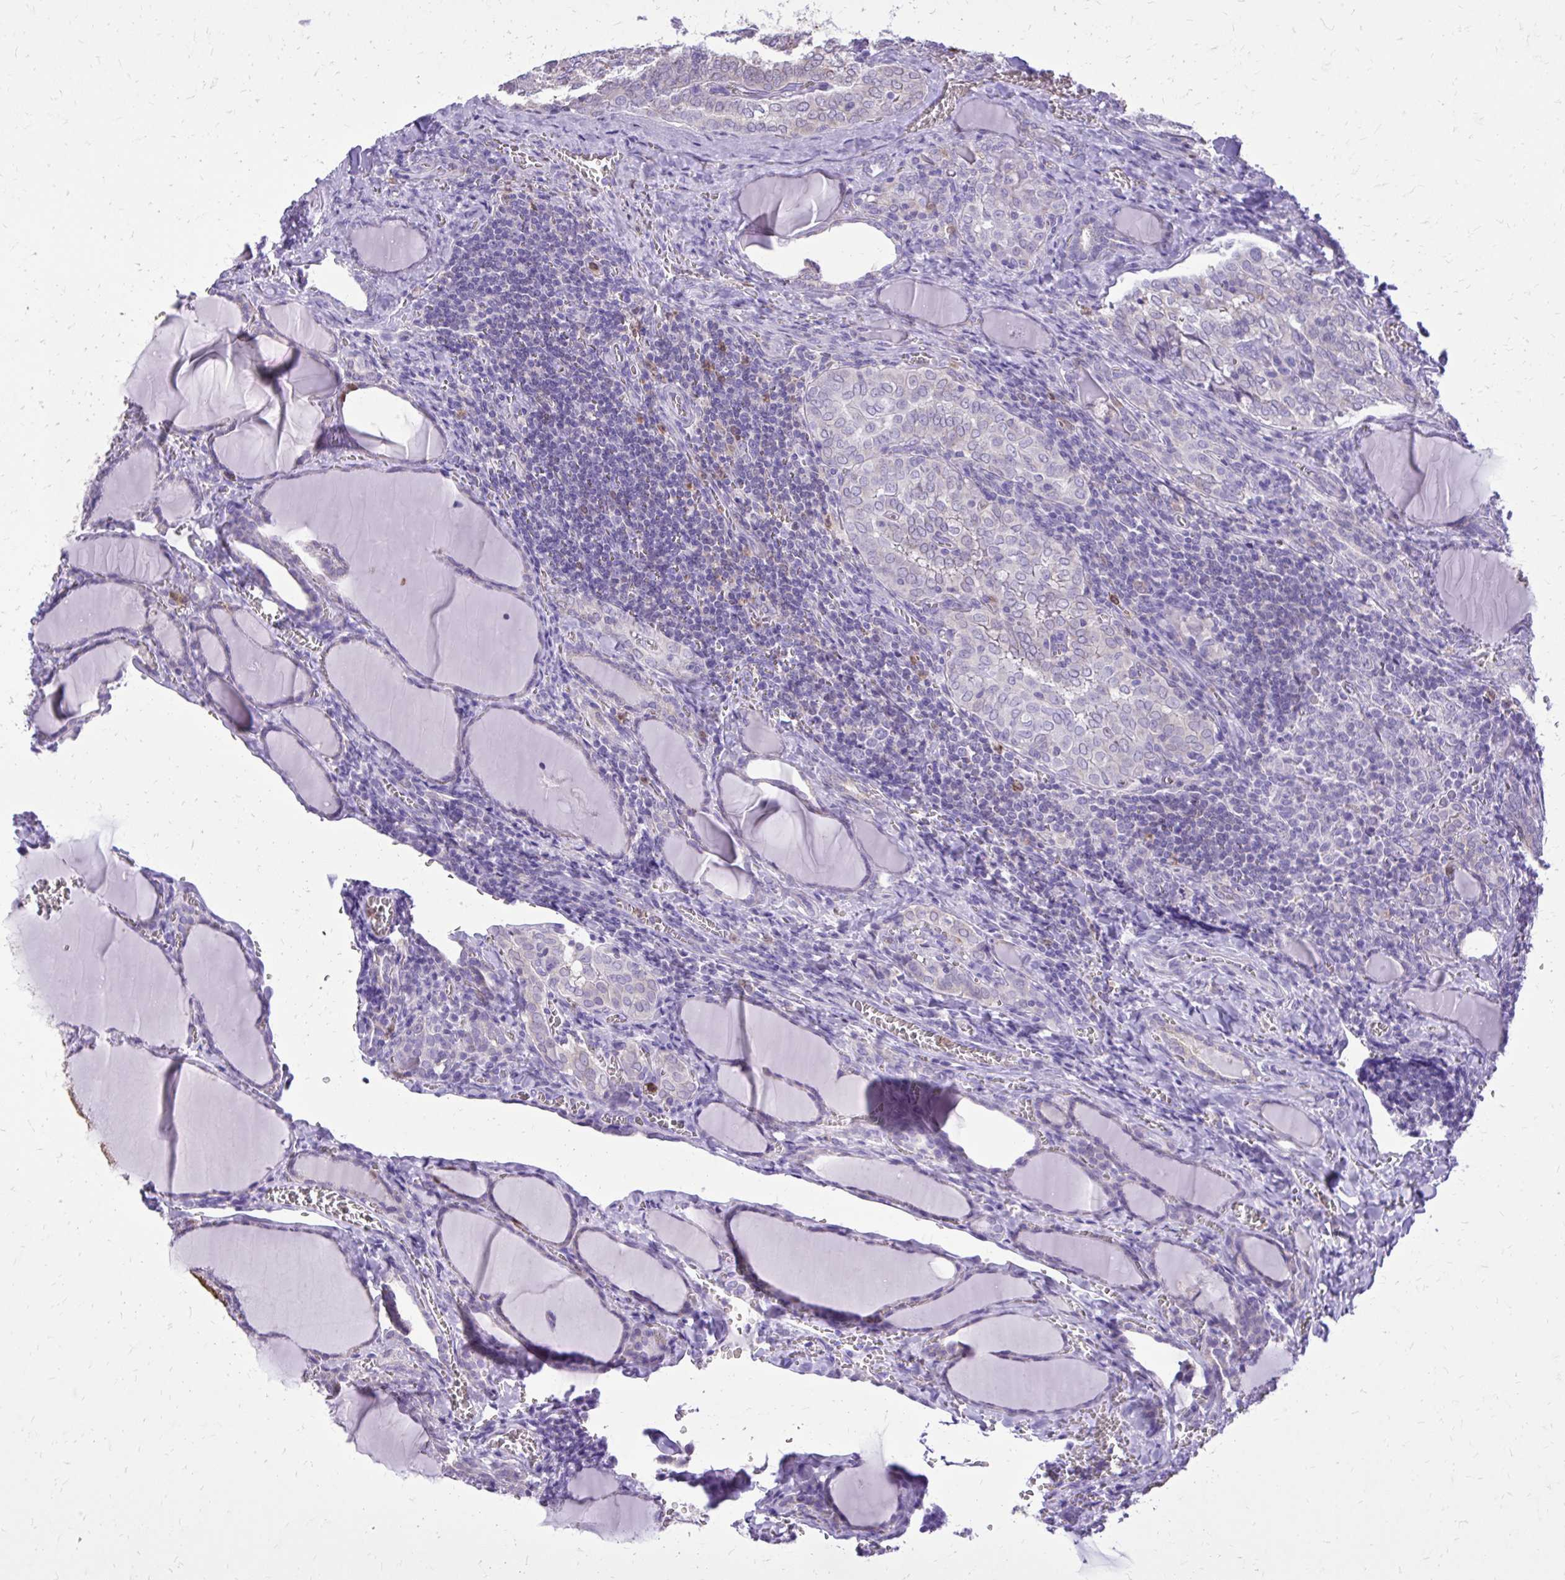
{"staining": {"intensity": "negative", "quantity": "none", "location": "none"}, "tissue": "thyroid cancer", "cell_type": "Tumor cells", "image_type": "cancer", "snomed": [{"axis": "morphology", "description": "Papillary adenocarcinoma, NOS"}, {"axis": "topography", "description": "Thyroid gland"}], "caption": "Immunohistochemical staining of thyroid cancer shows no significant expression in tumor cells.", "gene": "CAT", "patient": {"sex": "female", "age": 30}}